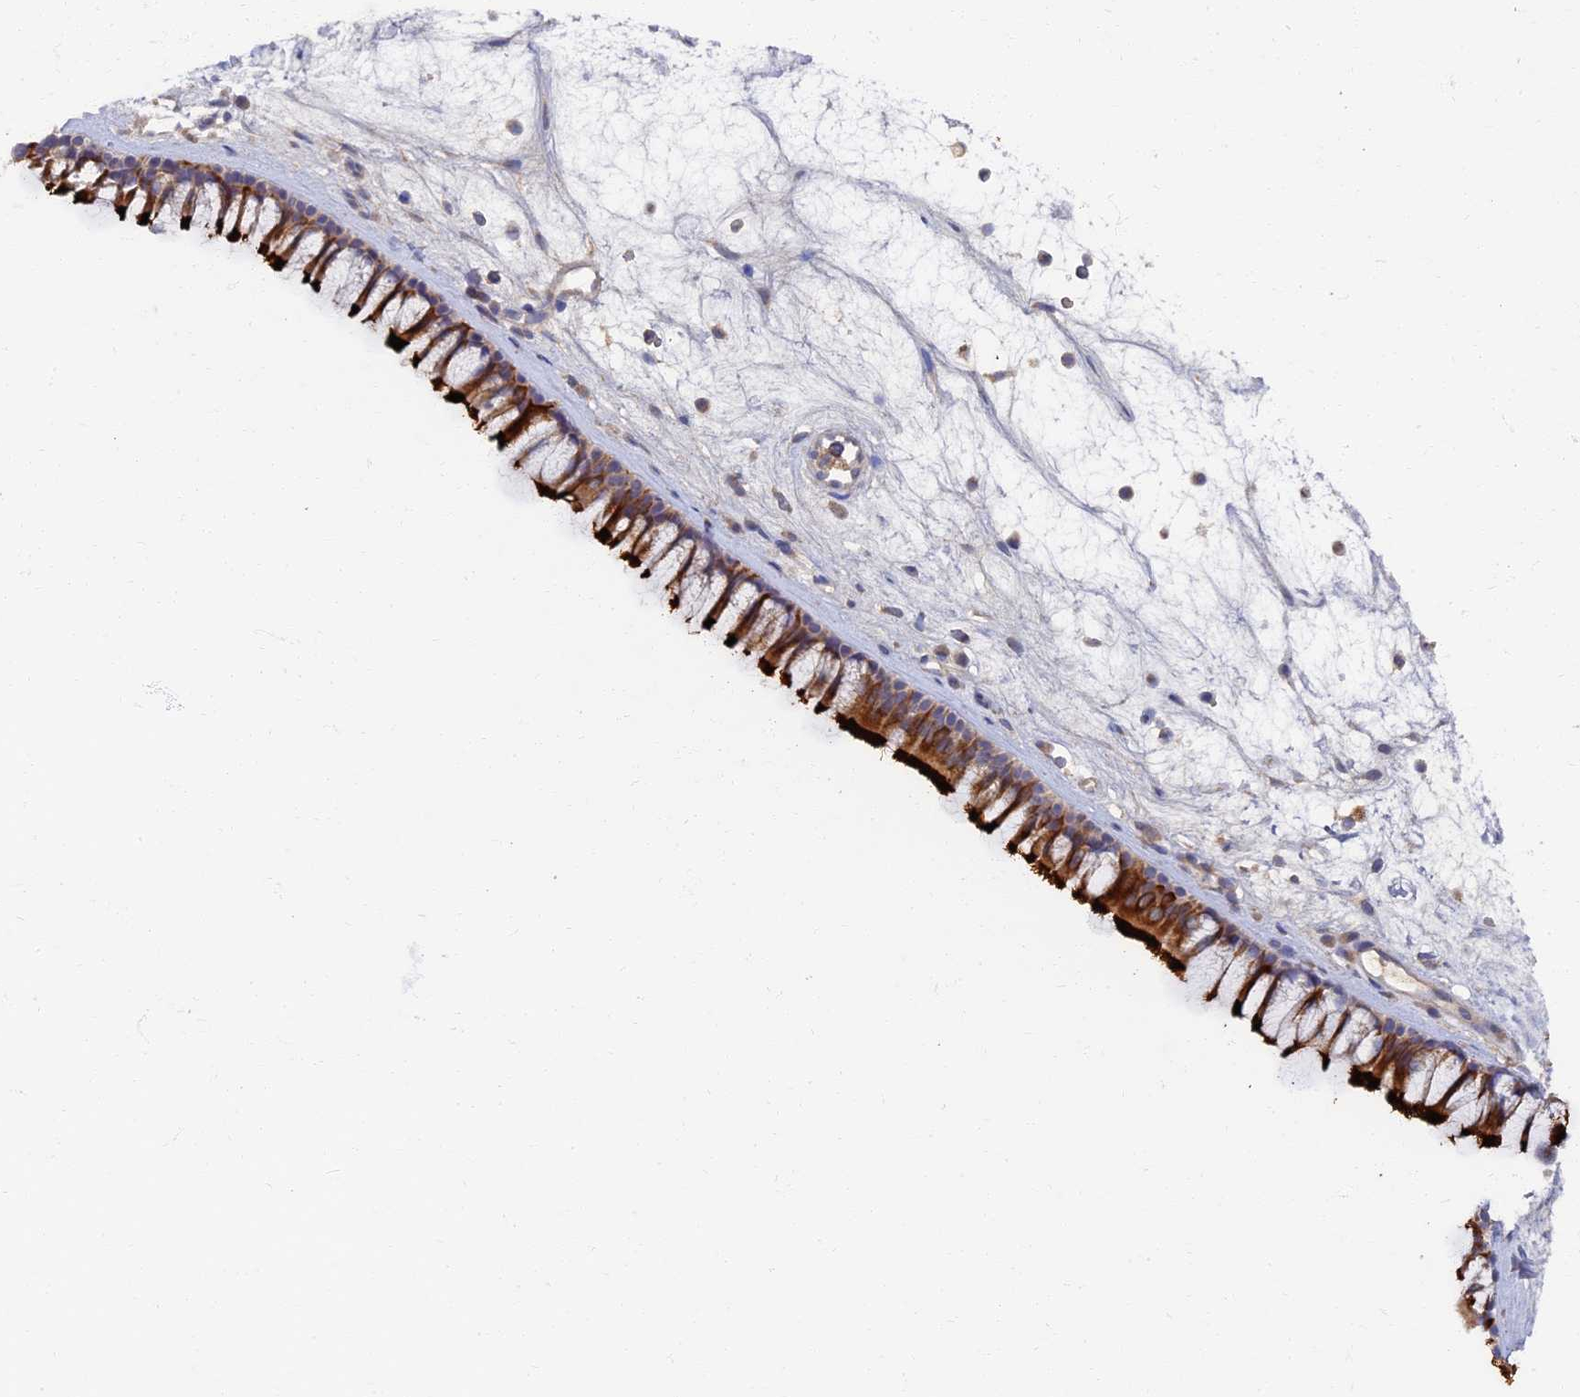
{"staining": {"intensity": "strong", "quantity": ">75%", "location": "cytoplasmic/membranous"}, "tissue": "nasopharynx", "cell_type": "Respiratory epithelial cells", "image_type": "normal", "snomed": [{"axis": "morphology", "description": "Normal tissue, NOS"}, {"axis": "morphology", "description": "Inflammation, NOS"}, {"axis": "morphology", "description": "Malignant melanoma, Metastatic site"}, {"axis": "topography", "description": "Nasopharynx"}], "caption": "A high amount of strong cytoplasmic/membranous positivity is seen in approximately >75% of respiratory epithelial cells in unremarkable nasopharynx. (DAB = brown stain, brightfield microscopy at high magnification).", "gene": "RSPH3", "patient": {"sex": "male", "age": 70}}